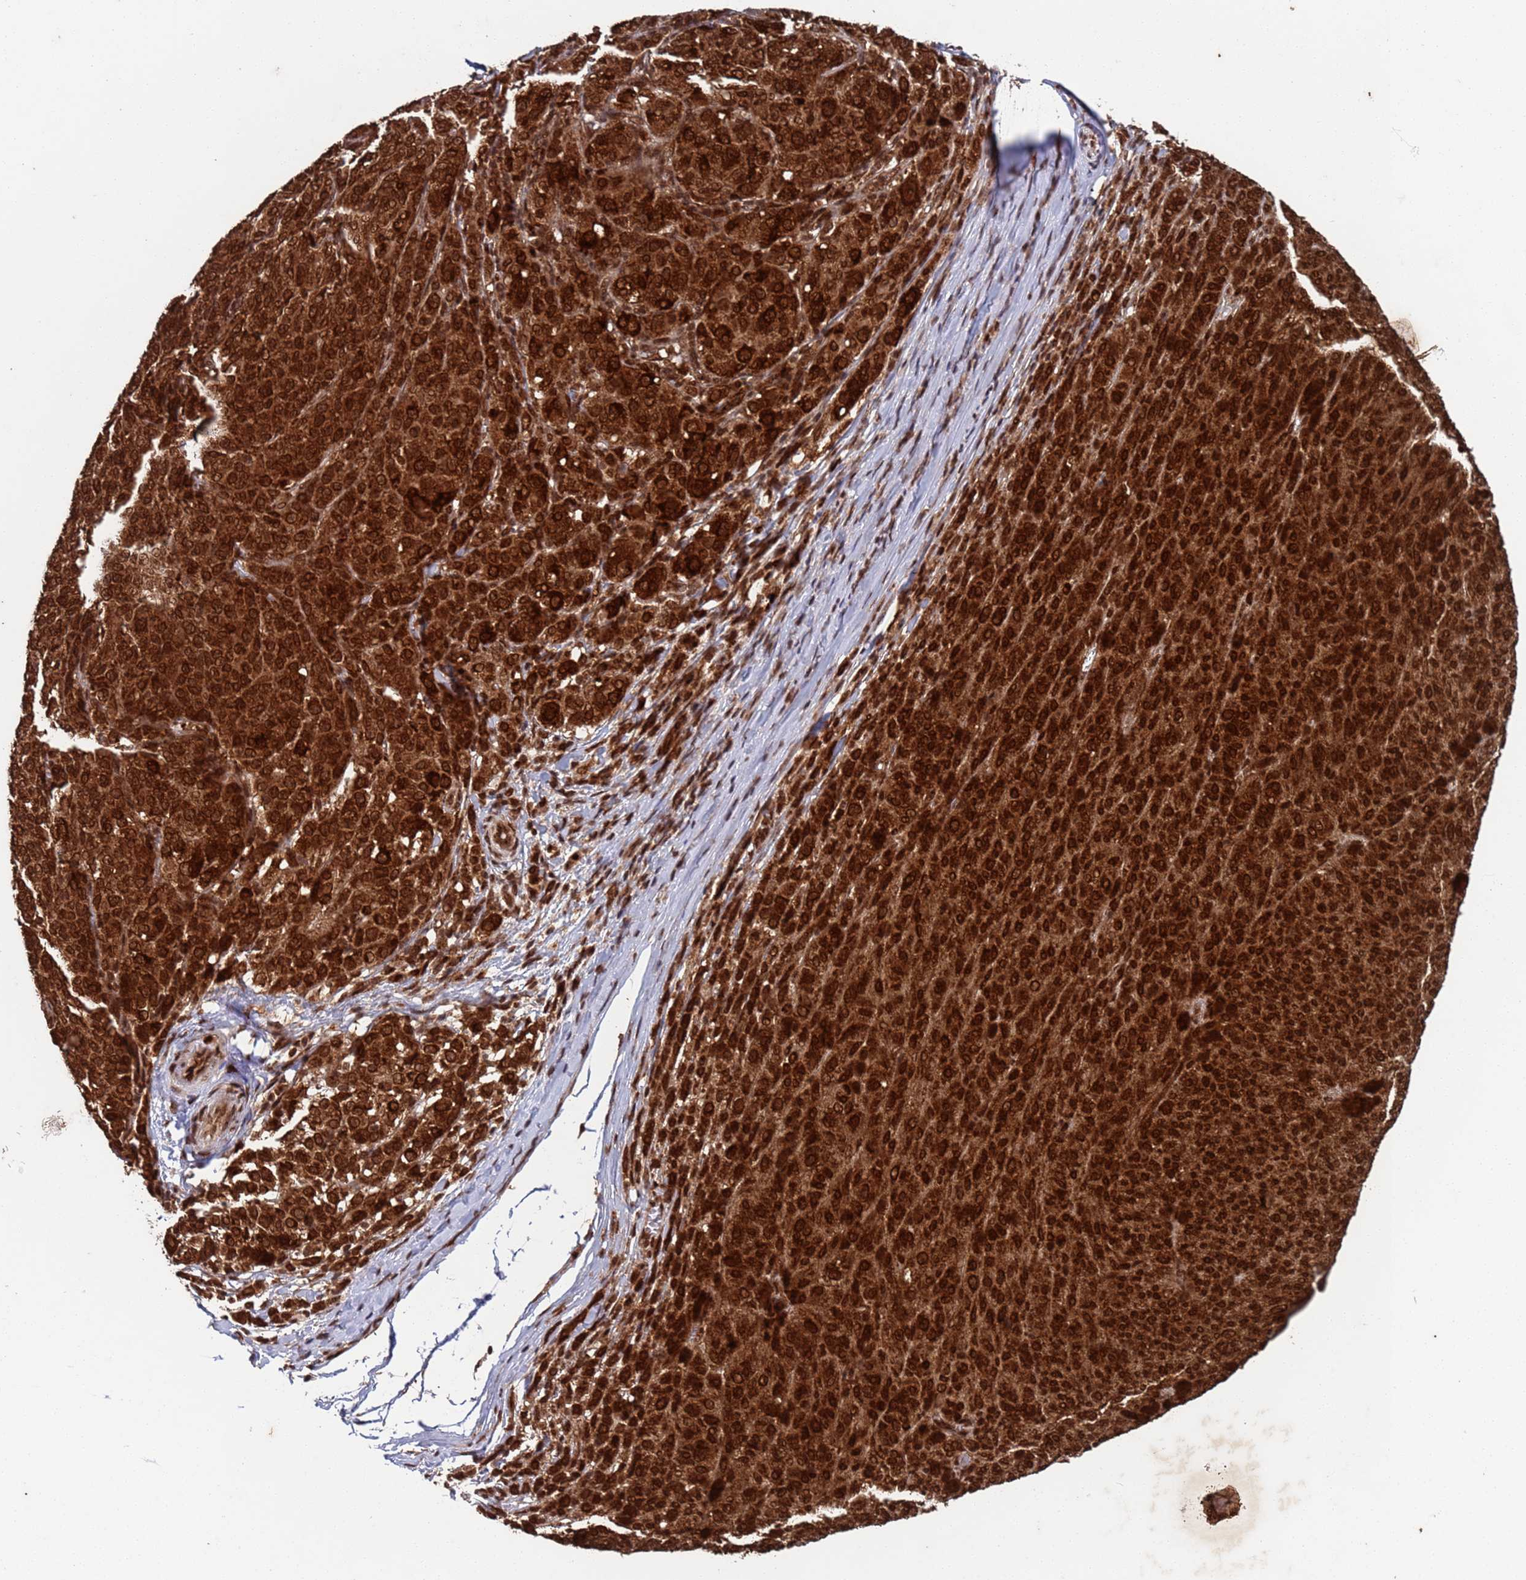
{"staining": {"intensity": "strong", "quantity": ">75%", "location": "cytoplasmic/membranous,nuclear"}, "tissue": "melanoma", "cell_type": "Tumor cells", "image_type": "cancer", "snomed": [{"axis": "morphology", "description": "Malignant melanoma, NOS"}, {"axis": "topography", "description": "Skin"}], "caption": "Tumor cells reveal high levels of strong cytoplasmic/membranous and nuclear staining in approximately >75% of cells in human melanoma.", "gene": "FUBP3", "patient": {"sex": "female", "age": 52}}